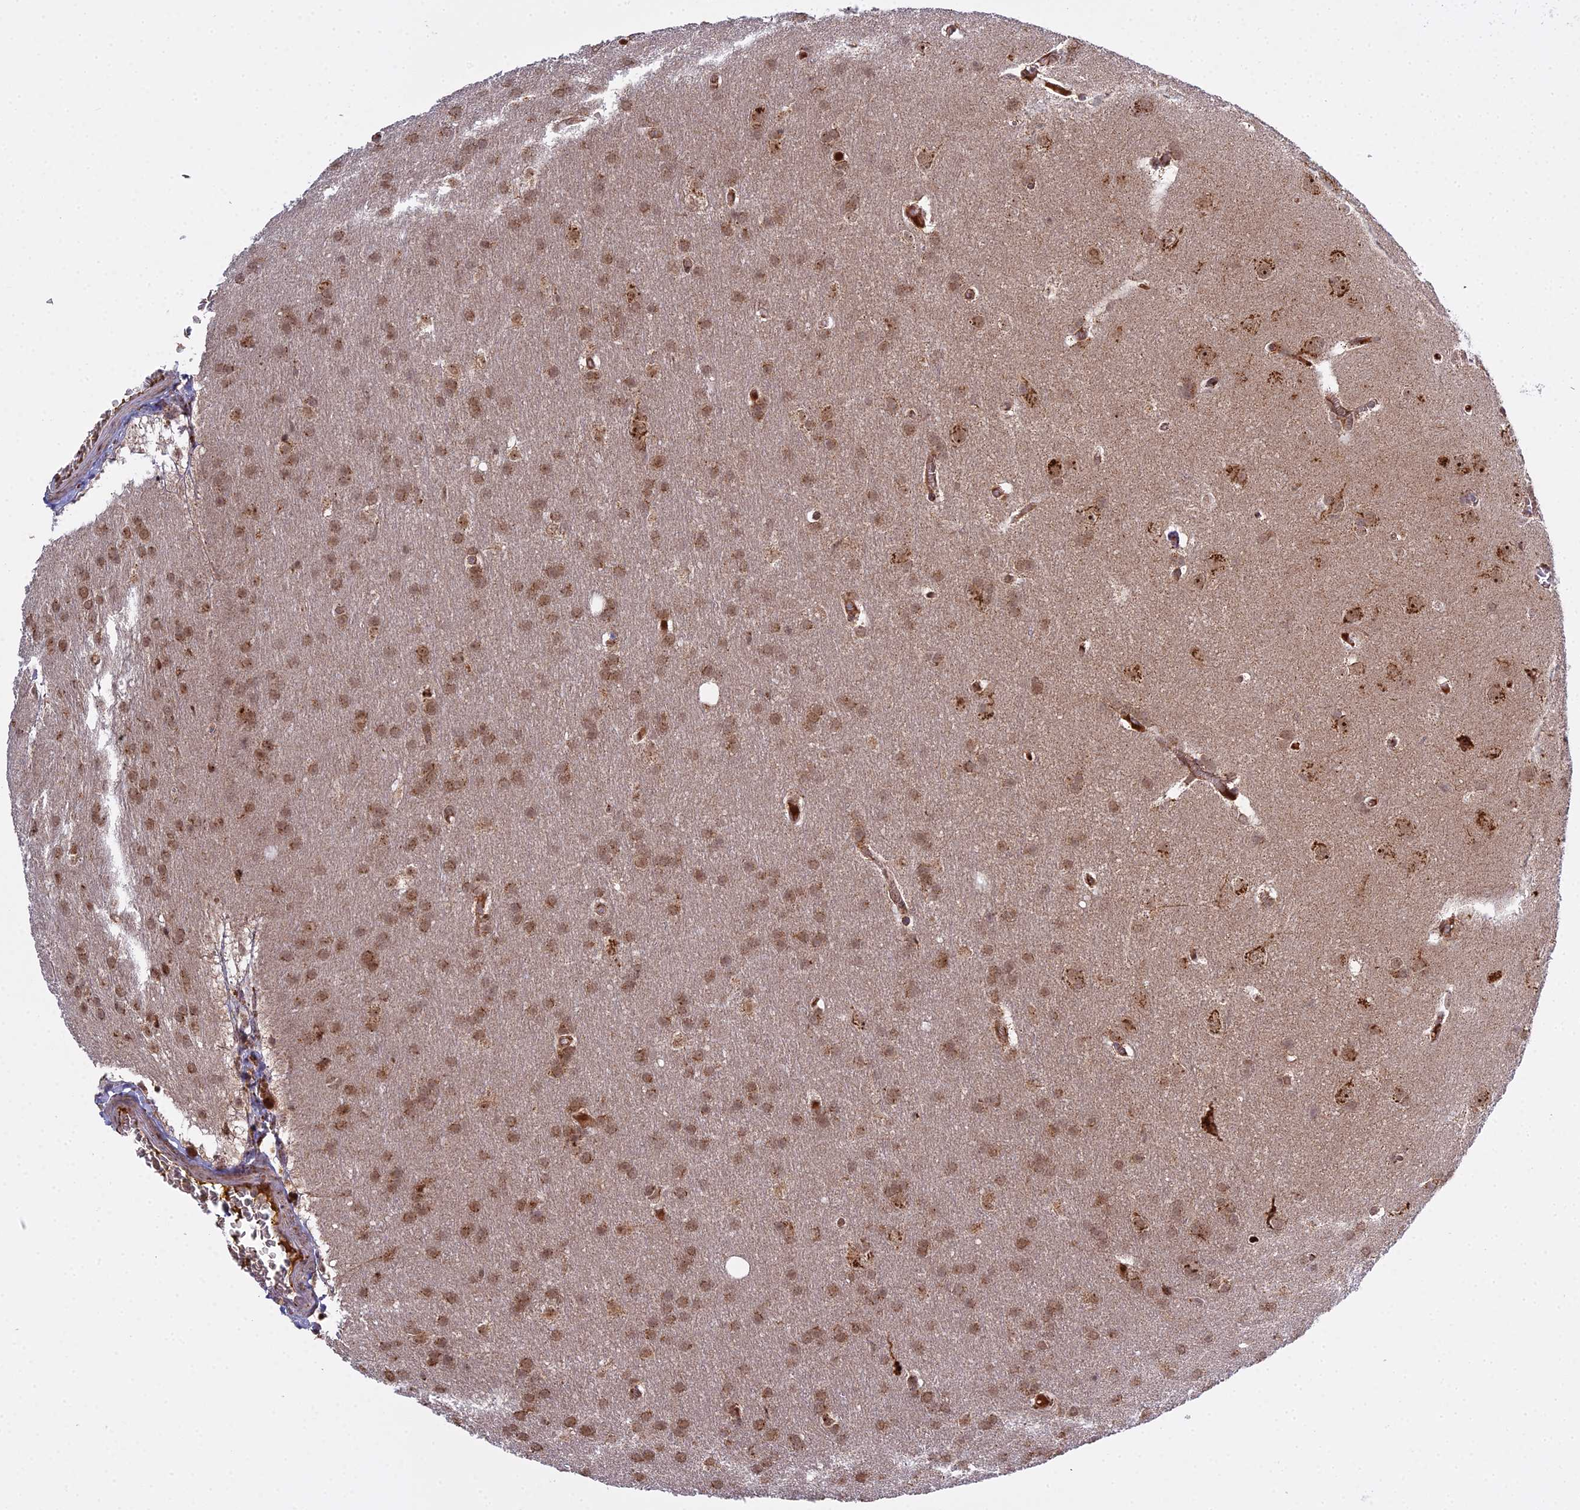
{"staining": {"intensity": "moderate", "quantity": ">75%", "location": "cytoplasmic/membranous,nuclear"}, "tissue": "glioma", "cell_type": "Tumor cells", "image_type": "cancer", "snomed": [{"axis": "morphology", "description": "Glioma, malignant, Low grade"}, {"axis": "topography", "description": "Brain"}], "caption": "The photomicrograph demonstrates immunohistochemical staining of malignant glioma (low-grade). There is moderate cytoplasmic/membranous and nuclear expression is seen in approximately >75% of tumor cells.", "gene": "MEOX1", "patient": {"sex": "female", "age": 32}}